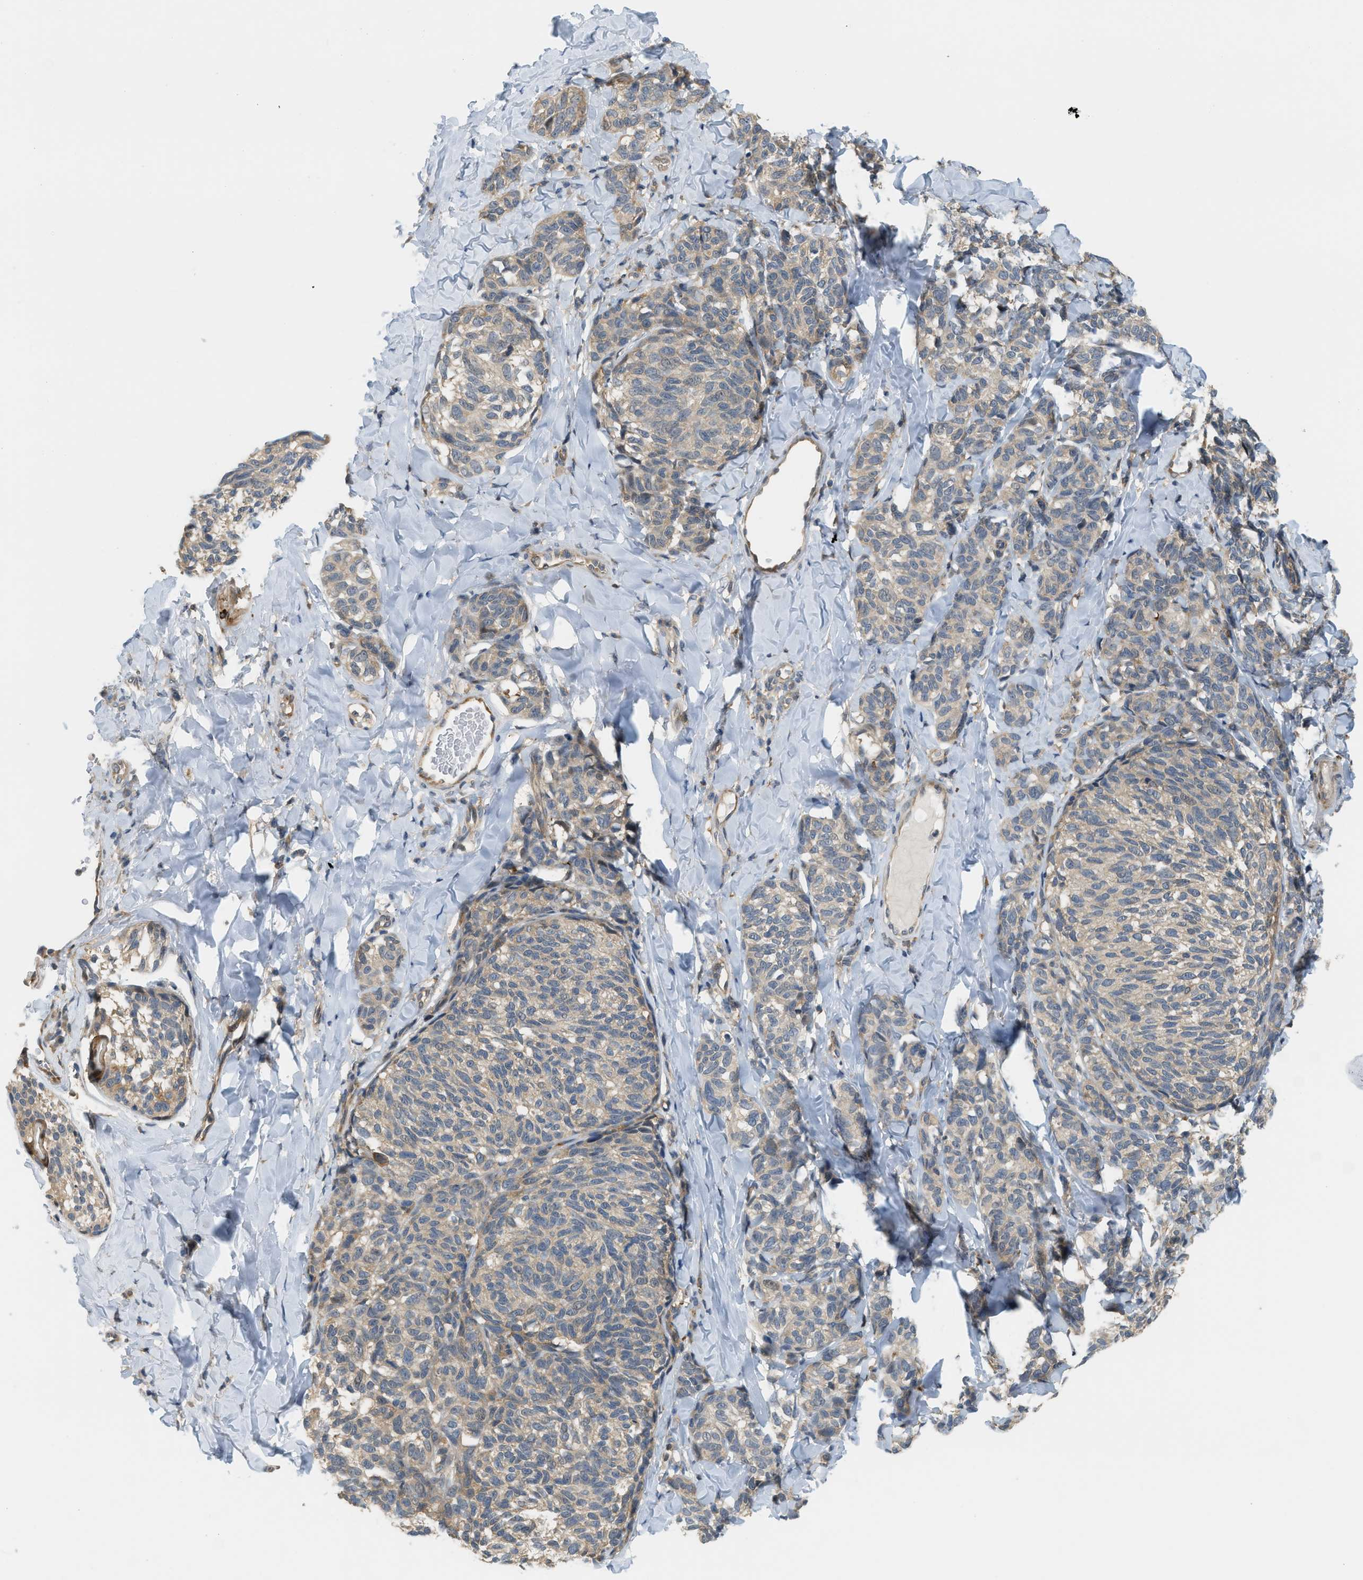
{"staining": {"intensity": "moderate", "quantity": ">75%", "location": "cytoplasmic/membranous"}, "tissue": "melanoma", "cell_type": "Tumor cells", "image_type": "cancer", "snomed": [{"axis": "morphology", "description": "Malignant melanoma, NOS"}, {"axis": "topography", "description": "Skin"}], "caption": "Protein expression analysis of human melanoma reveals moderate cytoplasmic/membranous staining in about >75% of tumor cells.", "gene": "PDCL3", "patient": {"sex": "female", "age": 73}}